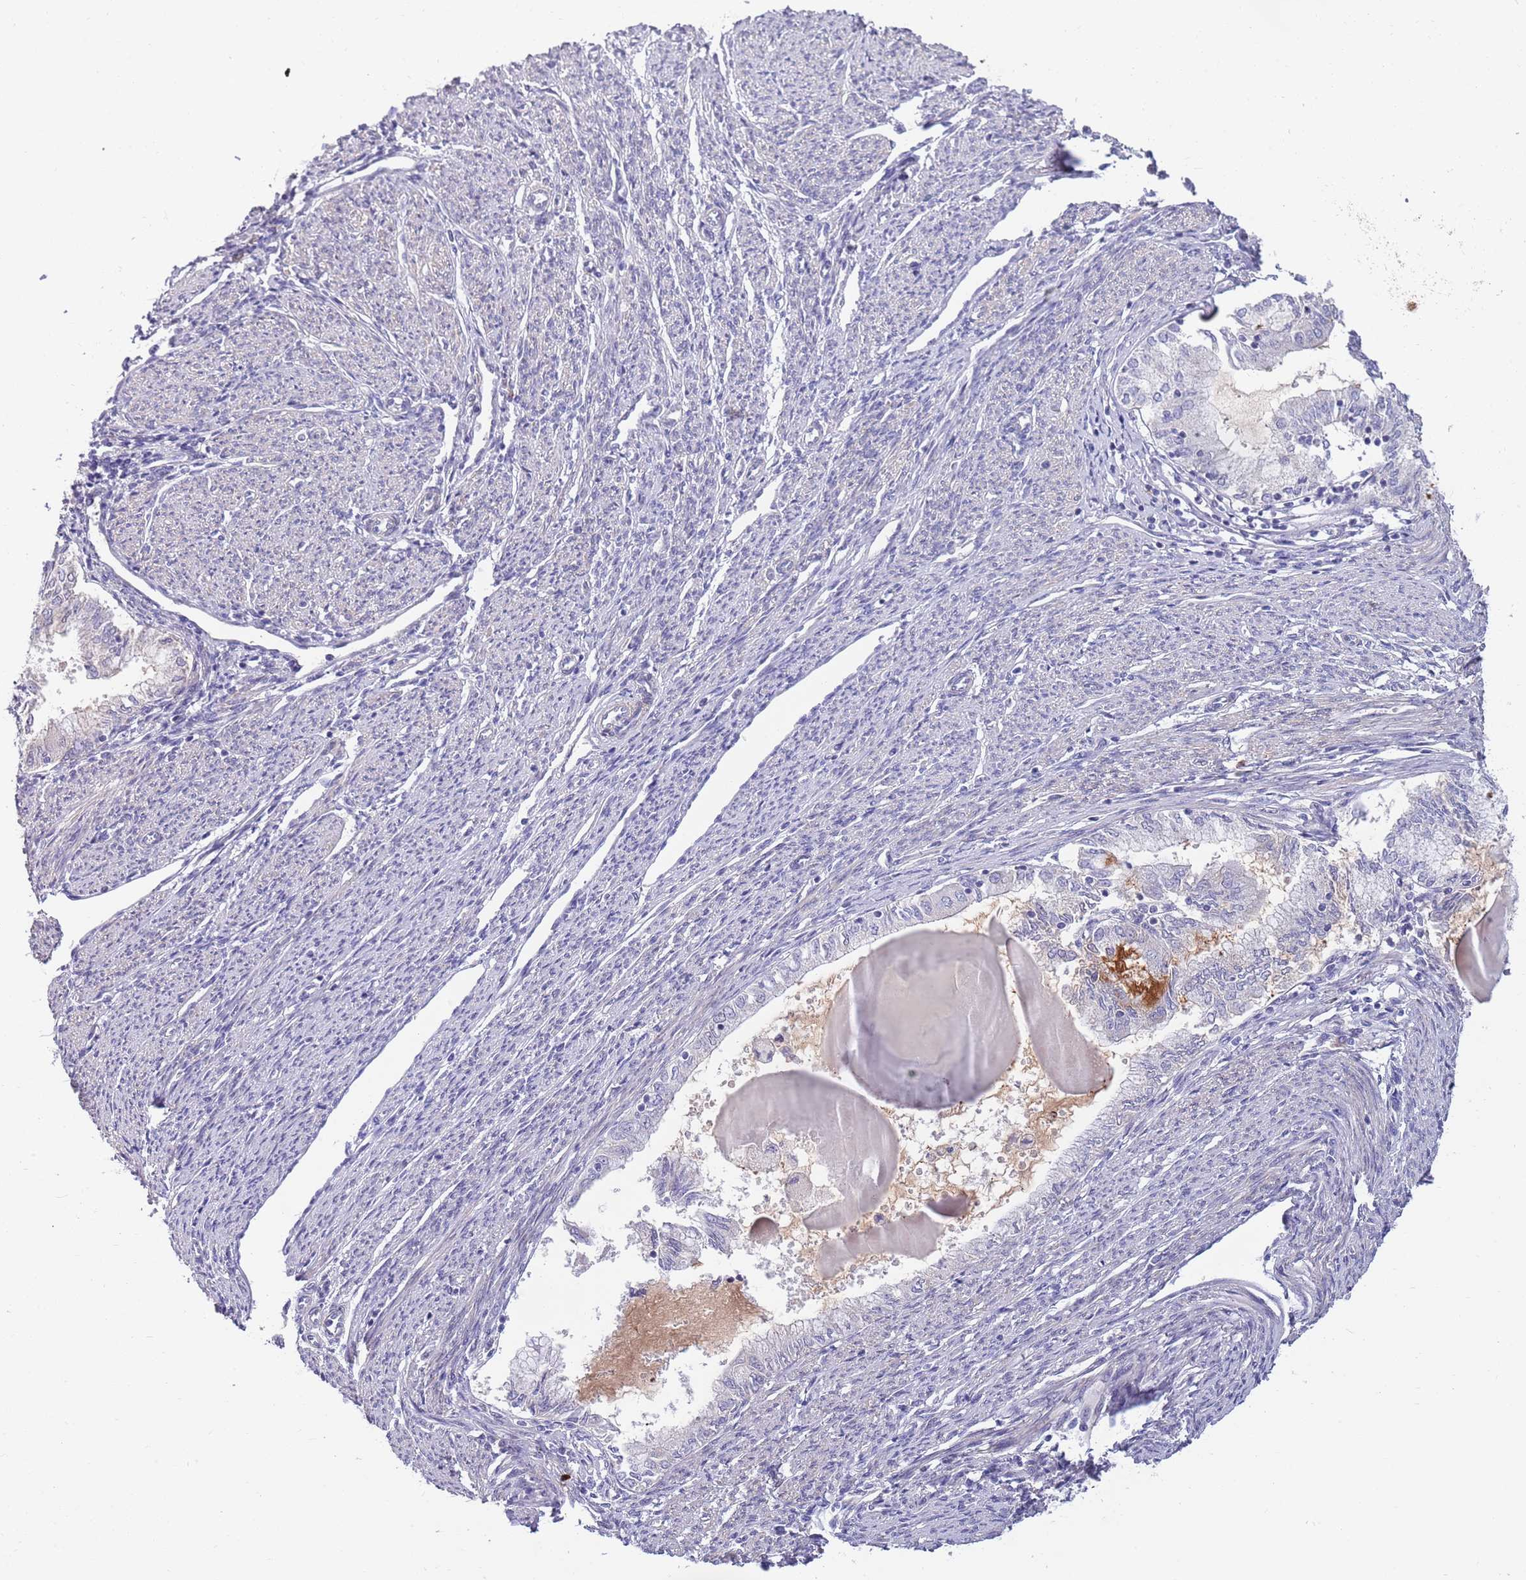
{"staining": {"intensity": "negative", "quantity": "none", "location": "none"}, "tissue": "endometrial cancer", "cell_type": "Tumor cells", "image_type": "cancer", "snomed": [{"axis": "morphology", "description": "Adenocarcinoma, NOS"}, {"axis": "topography", "description": "Endometrium"}], "caption": "High power microscopy histopathology image of an immunohistochemistry (IHC) image of endometrial adenocarcinoma, revealing no significant positivity in tumor cells.", "gene": "NLRP6", "patient": {"sex": "female", "age": 79}}